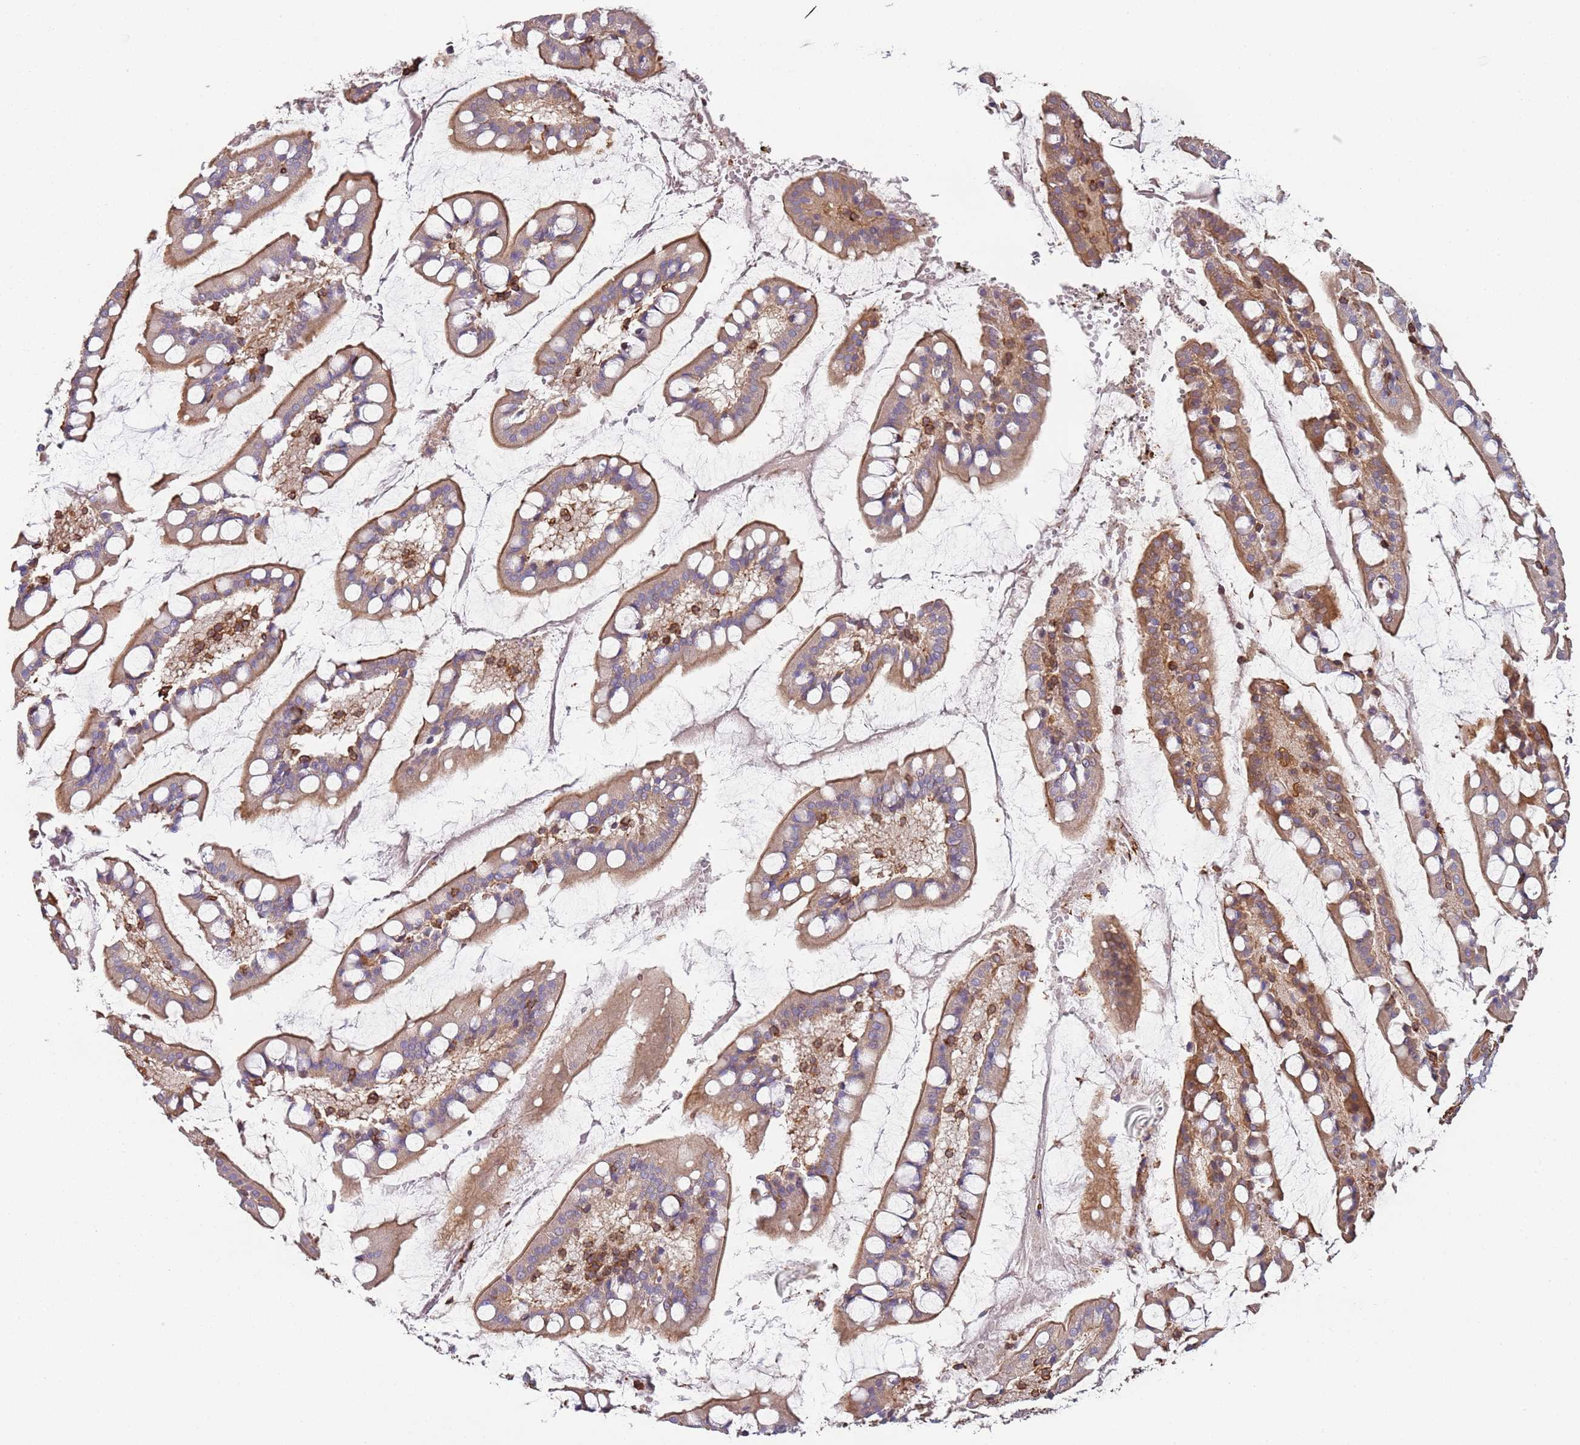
{"staining": {"intensity": "strong", "quantity": "25%-75%", "location": "cytoplasmic/membranous"}, "tissue": "small intestine", "cell_type": "Glandular cells", "image_type": "normal", "snomed": [{"axis": "morphology", "description": "Normal tissue, NOS"}, {"axis": "topography", "description": "Small intestine"}], "caption": "The image exhibits a brown stain indicating the presence of a protein in the cytoplasmic/membranous of glandular cells in small intestine. The staining is performed using DAB brown chromogen to label protein expression. The nuclei are counter-stained blue using hematoxylin.", "gene": "CYP2U1", "patient": {"sex": "male", "age": 52}}